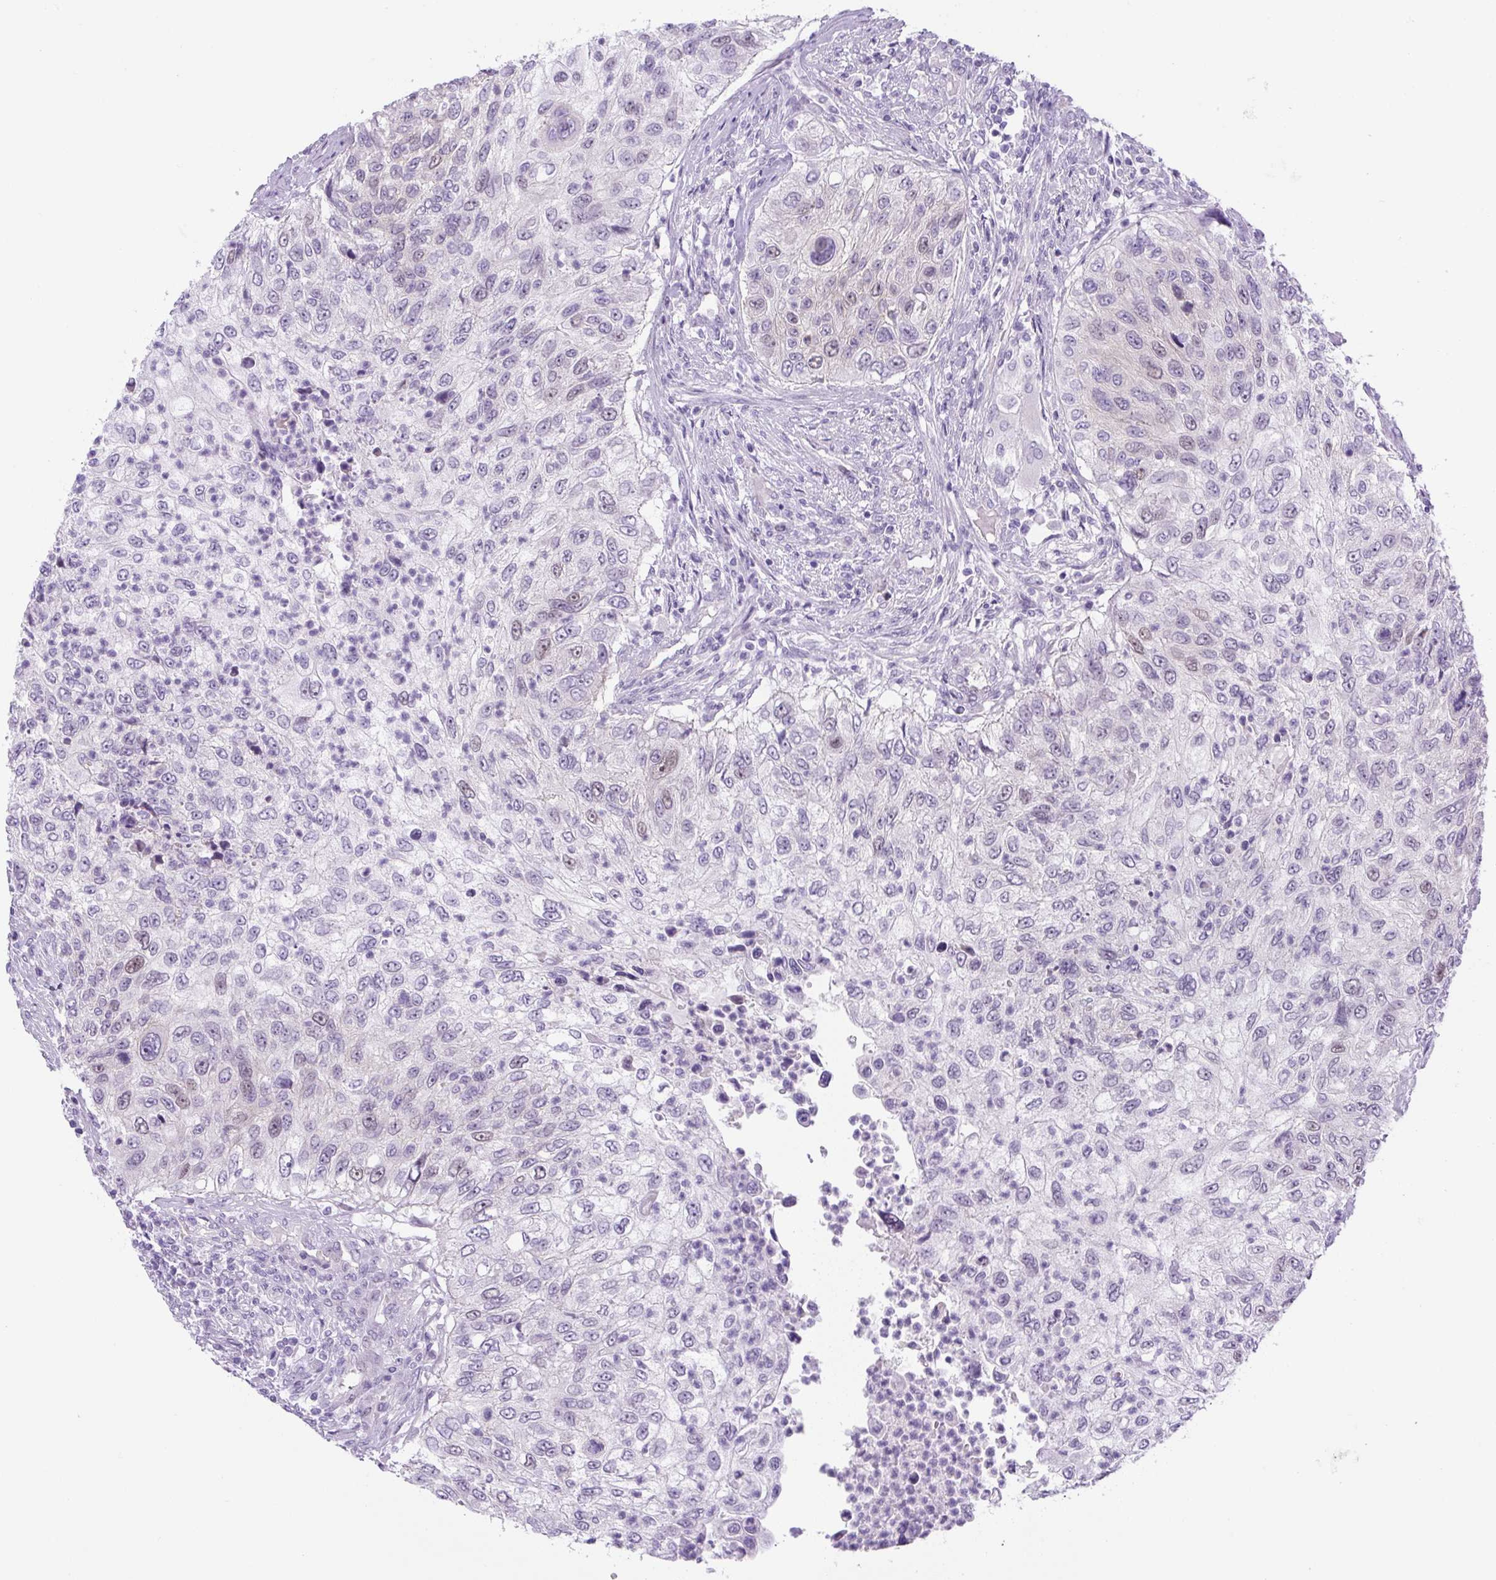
{"staining": {"intensity": "weak", "quantity": "<25%", "location": "nuclear"}, "tissue": "urothelial cancer", "cell_type": "Tumor cells", "image_type": "cancer", "snomed": [{"axis": "morphology", "description": "Urothelial carcinoma, High grade"}, {"axis": "topography", "description": "Urinary bladder"}], "caption": "Immunohistochemistry of urothelial carcinoma (high-grade) reveals no positivity in tumor cells.", "gene": "ADAMTS19", "patient": {"sex": "female", "age": 60}}